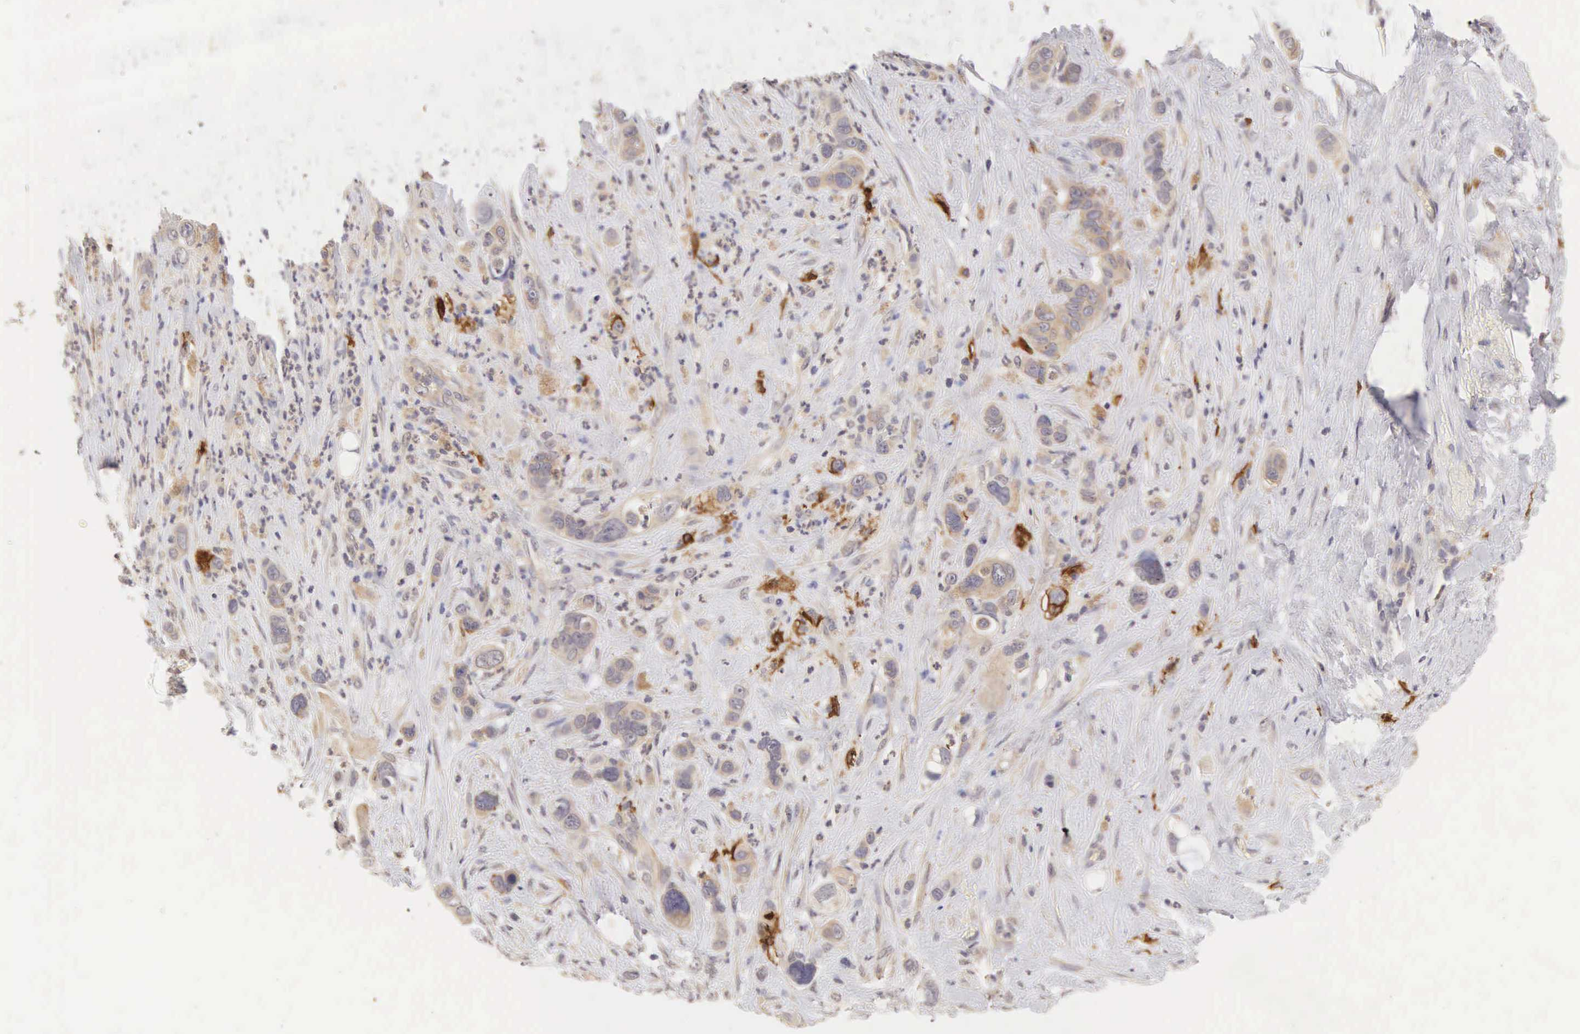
{"staining": {"intensity": "weak", "quantity": "25%-75%", "location": "cytoplasmic/membranous"}, "tissue": "liver cancer", "cell_type": "Tumor cells", "image_type": "cancer", "snomed": [{"axis": "morphology", "description": "Cholangiocarcinoma"}, {"axis": "topography", "description": "Liver"}], "caption": "There is low levels of weak cytoplasmic/membranous expression in tumor cells of liver cholangiocarcinoma, as demonstrated by immunohistochemical staining (brown color).", "gene": "CD1A", "patient": {"sex": "female", "age": 79}}